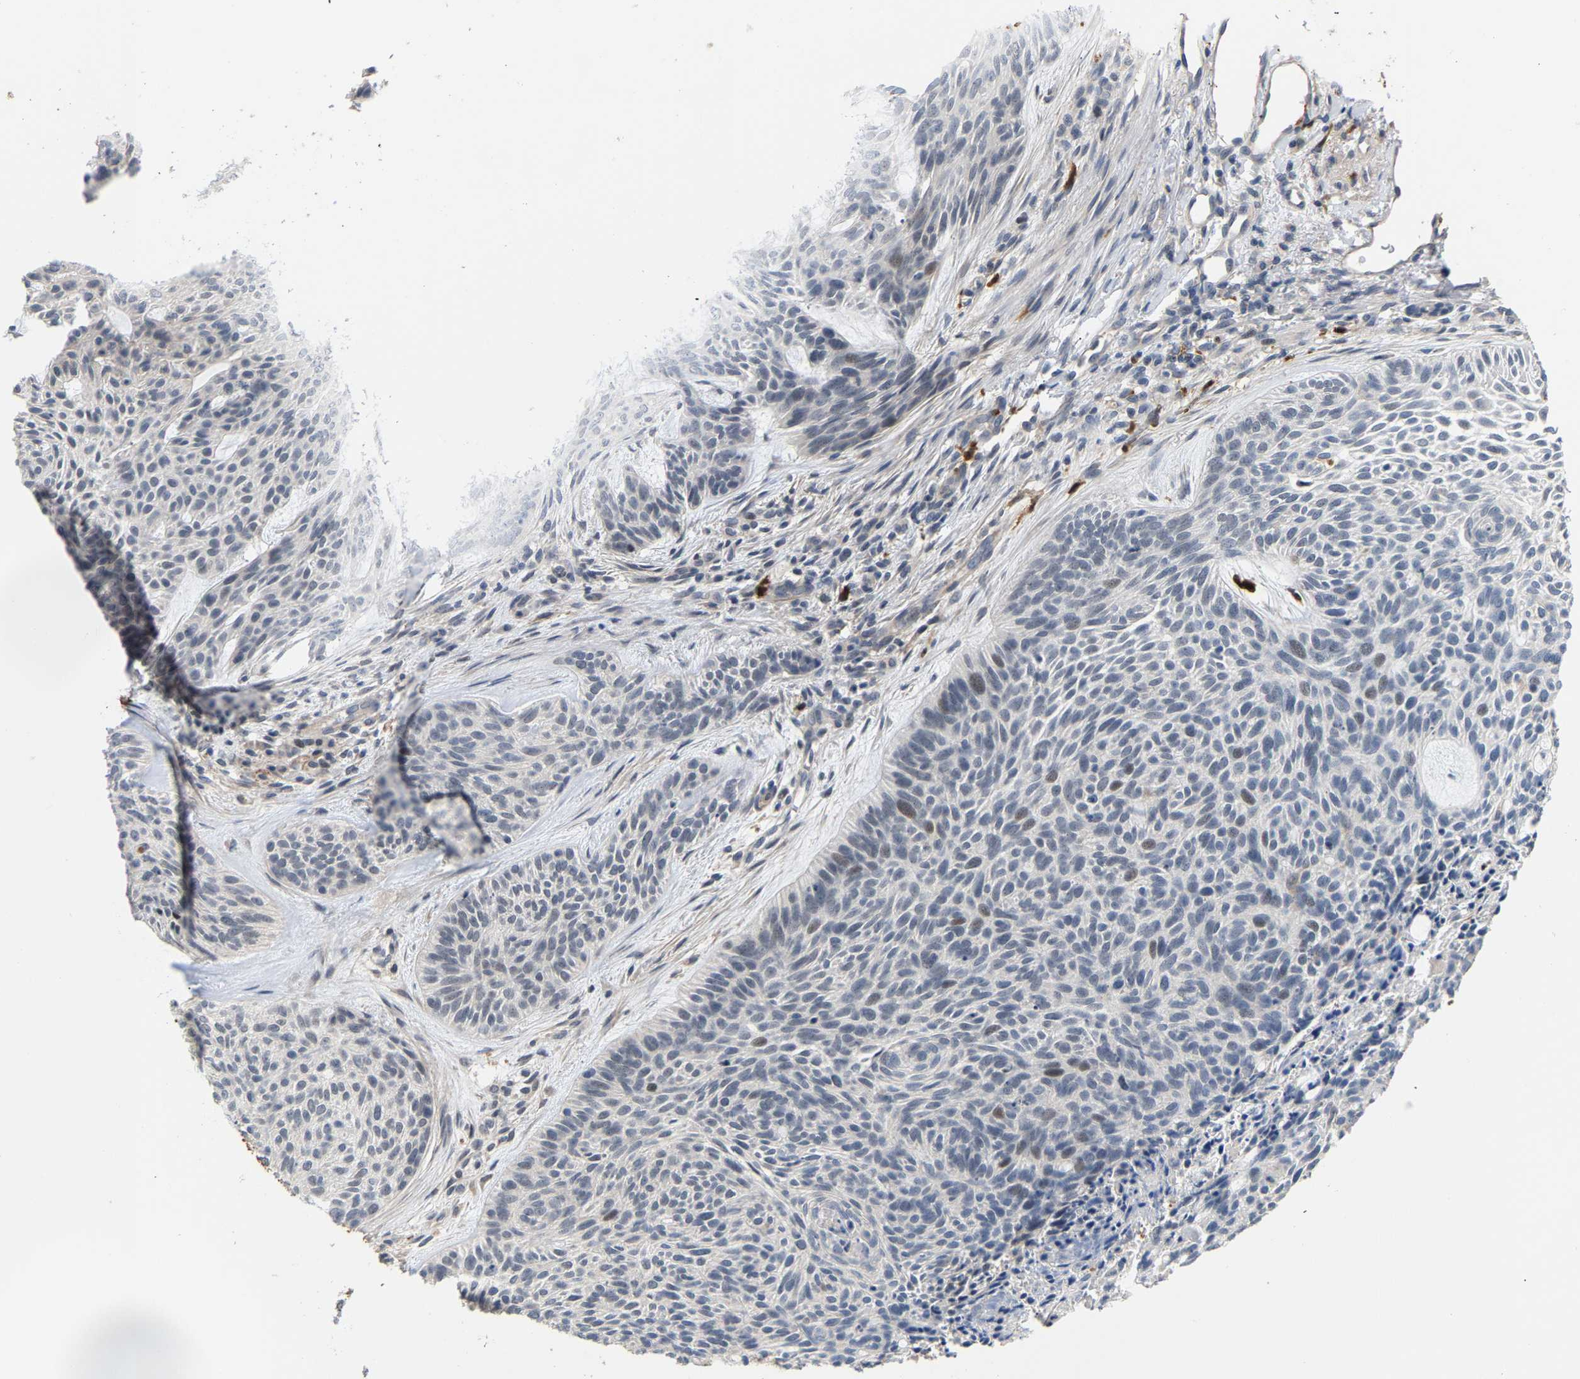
{"staining": {"intensity": "weak", "quantity": "<25%", "location": "nuclear"}, "tissue": "skin cancer", "cell_type": "Tumor cells", "image_type": "cancer", "snomed": [{"axis": "morphology", "description": "Basal cell carcinoma"}, {"axis": "topography", "description": "Skin"}], "caption": "Immunohistochemistry of human skin basal cell carcinoma demonstrates no positivity in tumor cells. The staining was performed using DAB (3,3'-diaminobenzidine) to visualize the protein expression in brown, while the nuclei were stained in blue with hematoxylin (Magnification: 20x).", "gene": "TDRD7", "patient": {"sex": "male", "age": 55}}